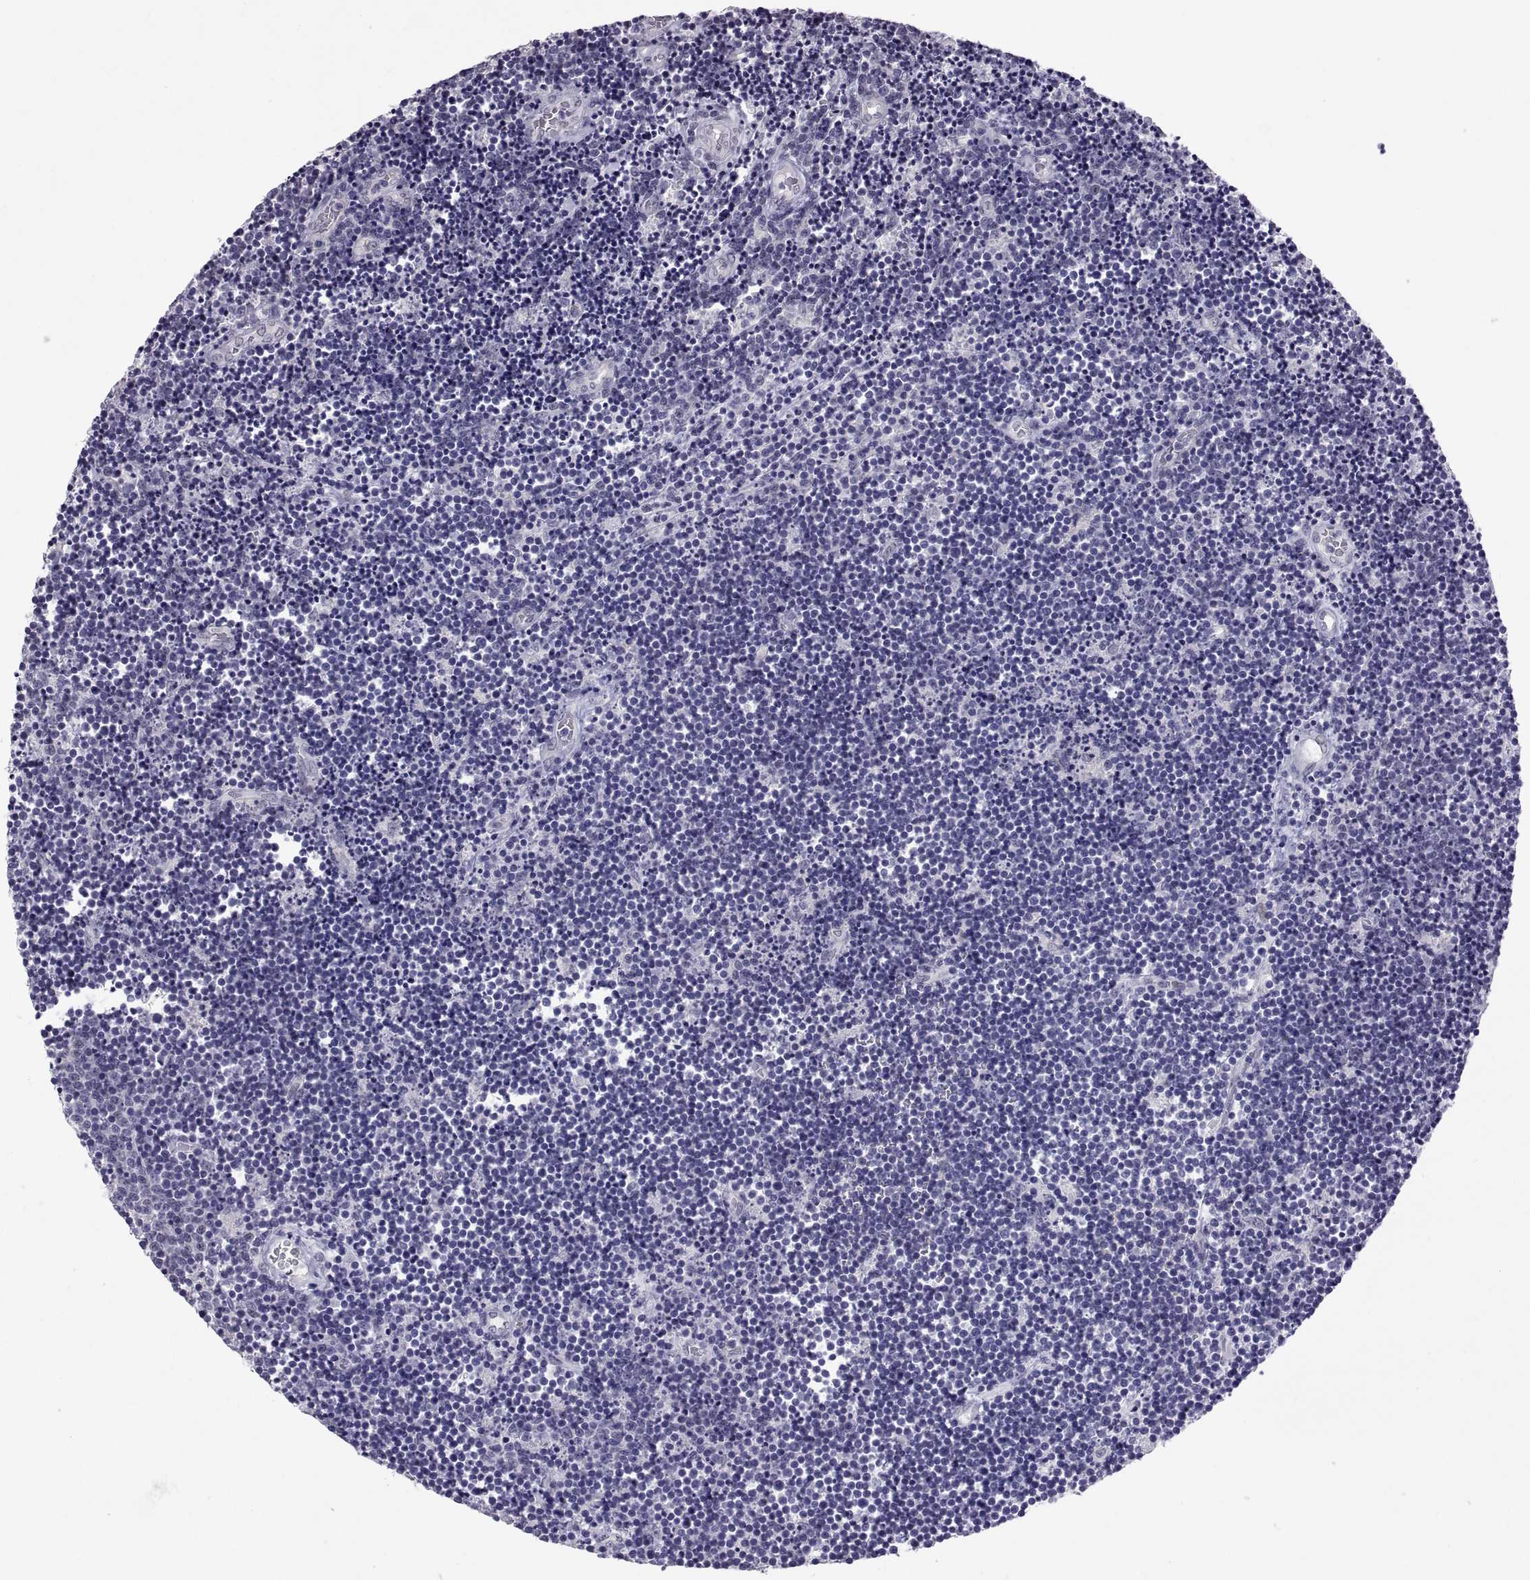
{"staining": {"intensity": "negative", "quantity": "none", "location": "none"}, "tissue": "lymphoma", "cell_type": "Tumor cells", "image_type": "cancer", "snomed": [{"axis": "morphology", "description": "Malignant lymphoma, non-Hodgkin's type, Low grade"}, {"axis": "topography", "description": "Brain"}], "caption": "A photomicrograph of lymphoma stained for a protein exhibits no brown staining in tumor cells.", "gene": "KRT77", "patient": {"sex": "female", "age": 66}}